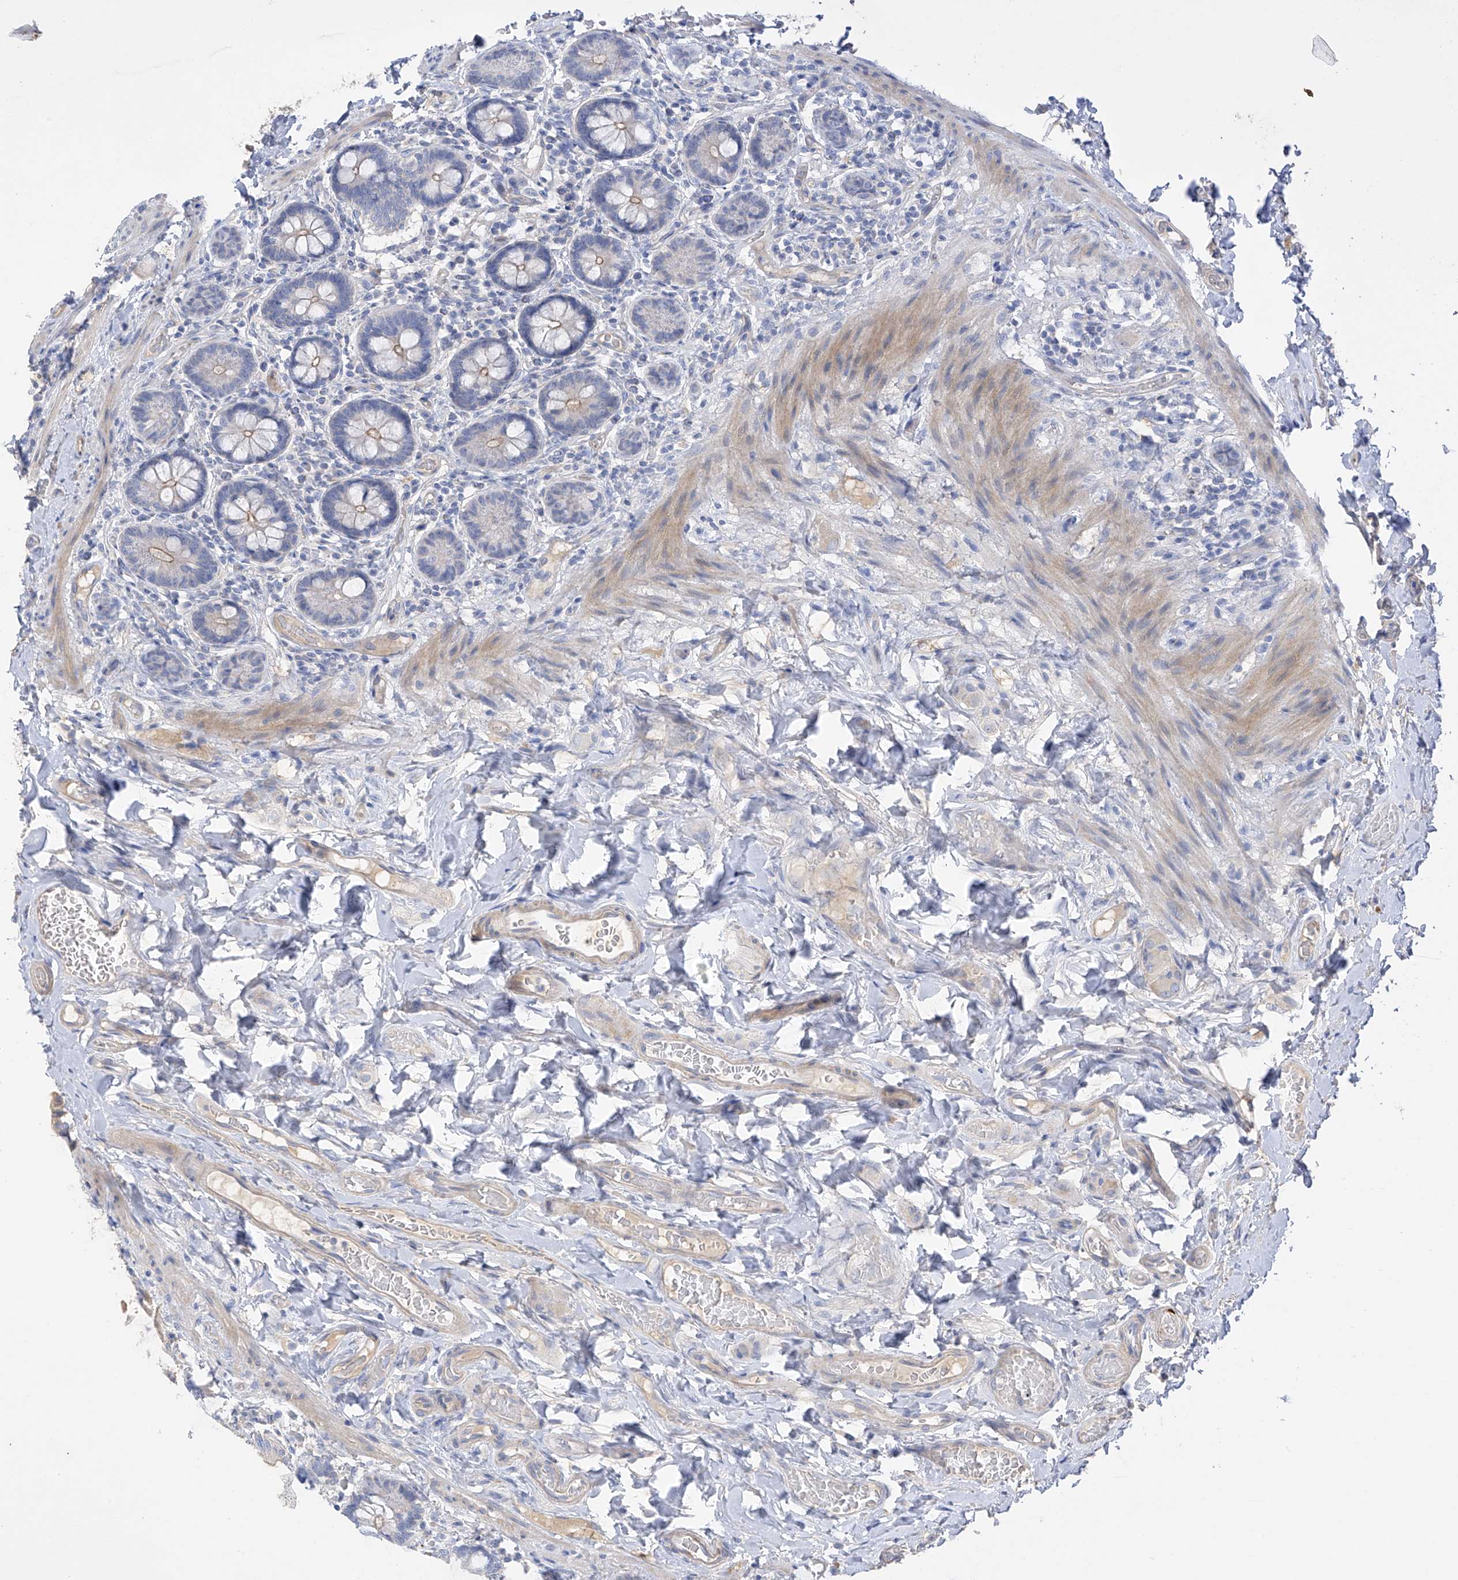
{"staining": {"intensity": "weak", "quantity": "<25%", "location": "cytoplasmic/membranous"}, "tissue": "small intestine", "cell_type": "Glandular cells", "image_type": "normal", "snomed": [{"axis": "morphology", "description": "Normal tissue, NOS"}, {"axis": "topography", "description": "Small intestine"}], "caption": "DAB immunohistochemical staining of normal small intestine reveals no significant staining in glandular cells.", "gene": "PRSS12", "patient": {"sex": "female", "age": 64}}